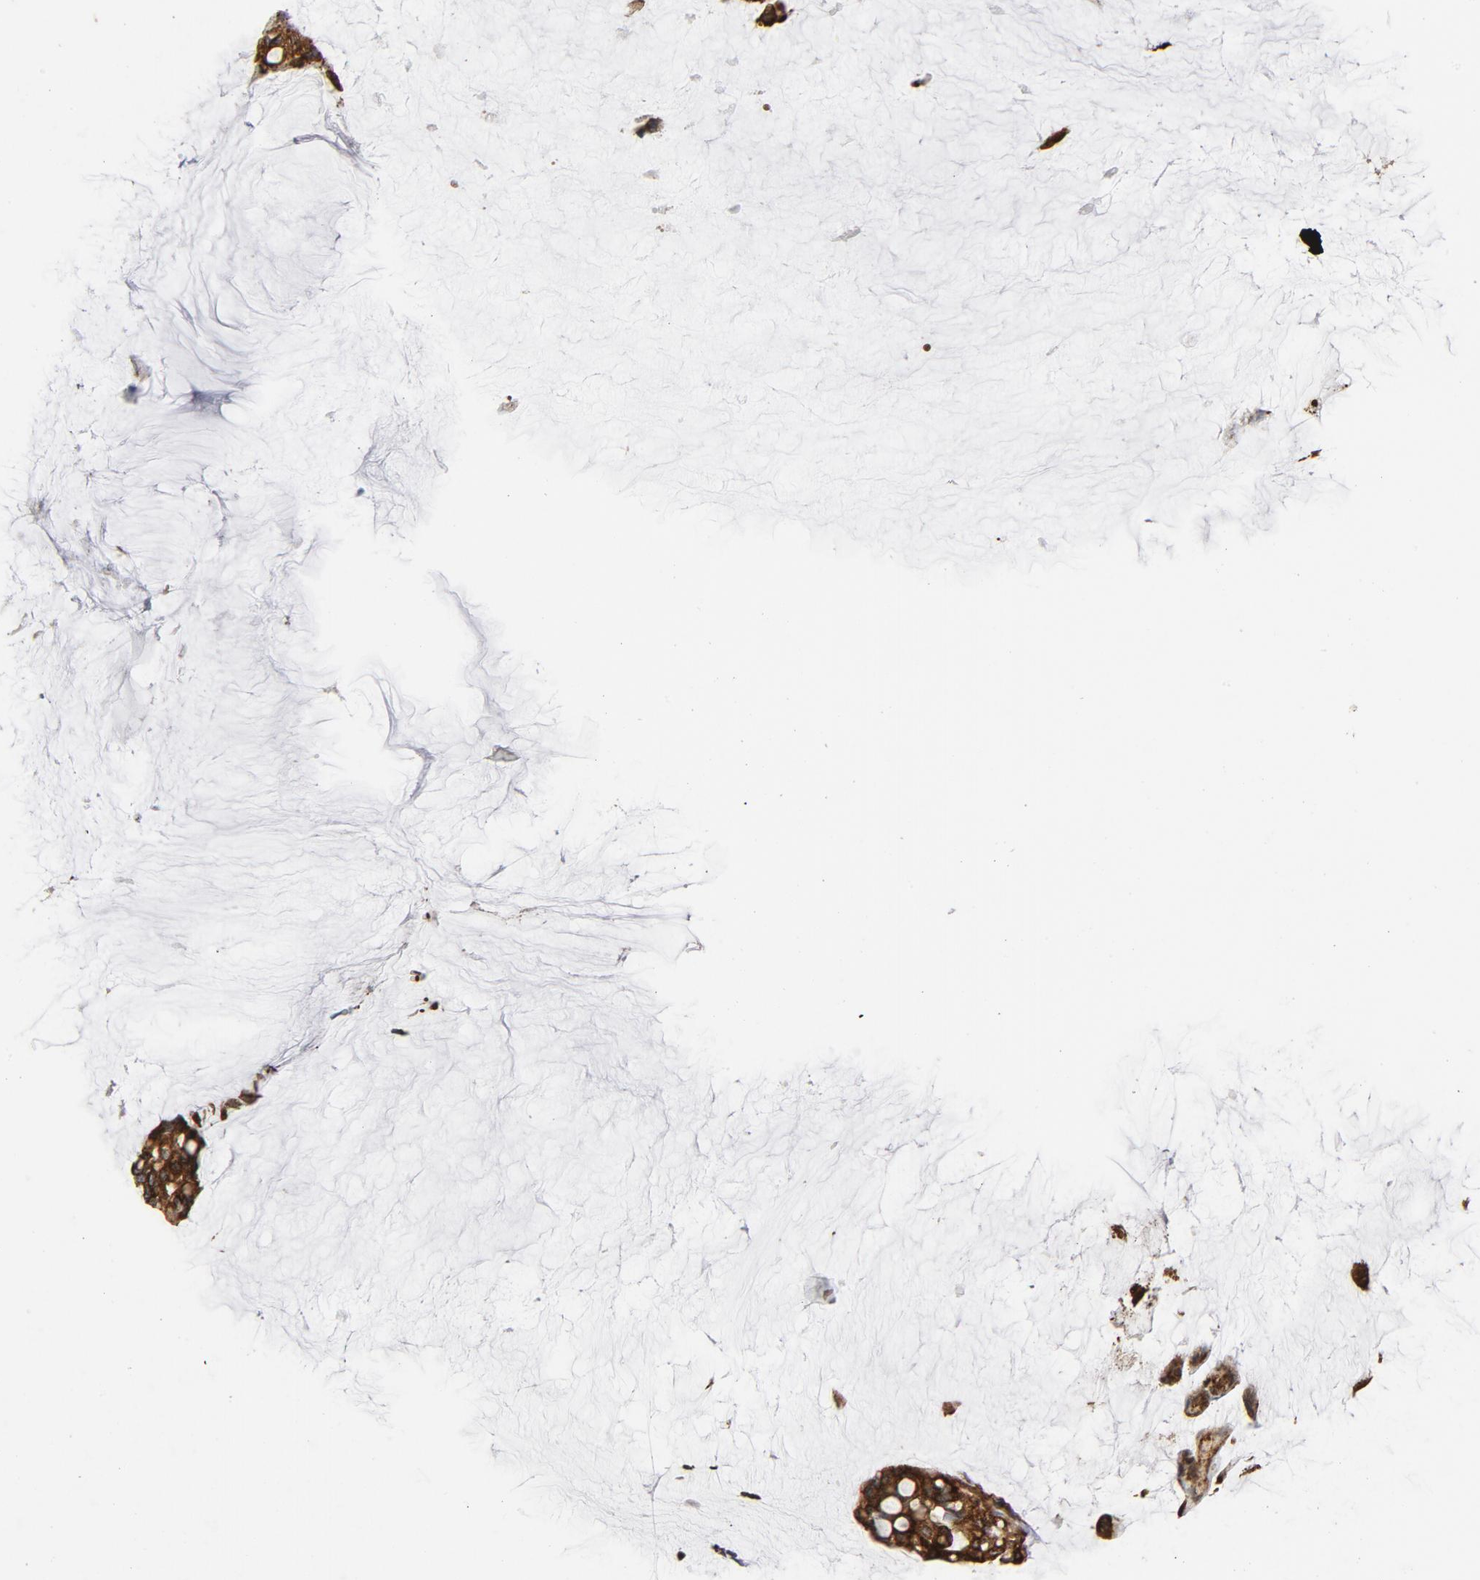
{"staining": {"intensity": "strong", "quantity": ">75%", "location": "cytoplasmic/membranous"}, "tissue": "ovarian cancer", "cell_type": "Tumor cells", "image_type": "cancer", "snomed": [{"axis": "morphology", "description": "Cystadenocarcinoma, mucinous, NOS"}, {"axis": "topography", "description": "Ovary"}], "caption": "Immunohistochemical staining of human ovarian cancer shows high levels of strong cytoplasmic/membranous protein positivity in about >75% of tumor cells.", "gene": "YES1", "patient": {"sex": "female", "age": 39}}